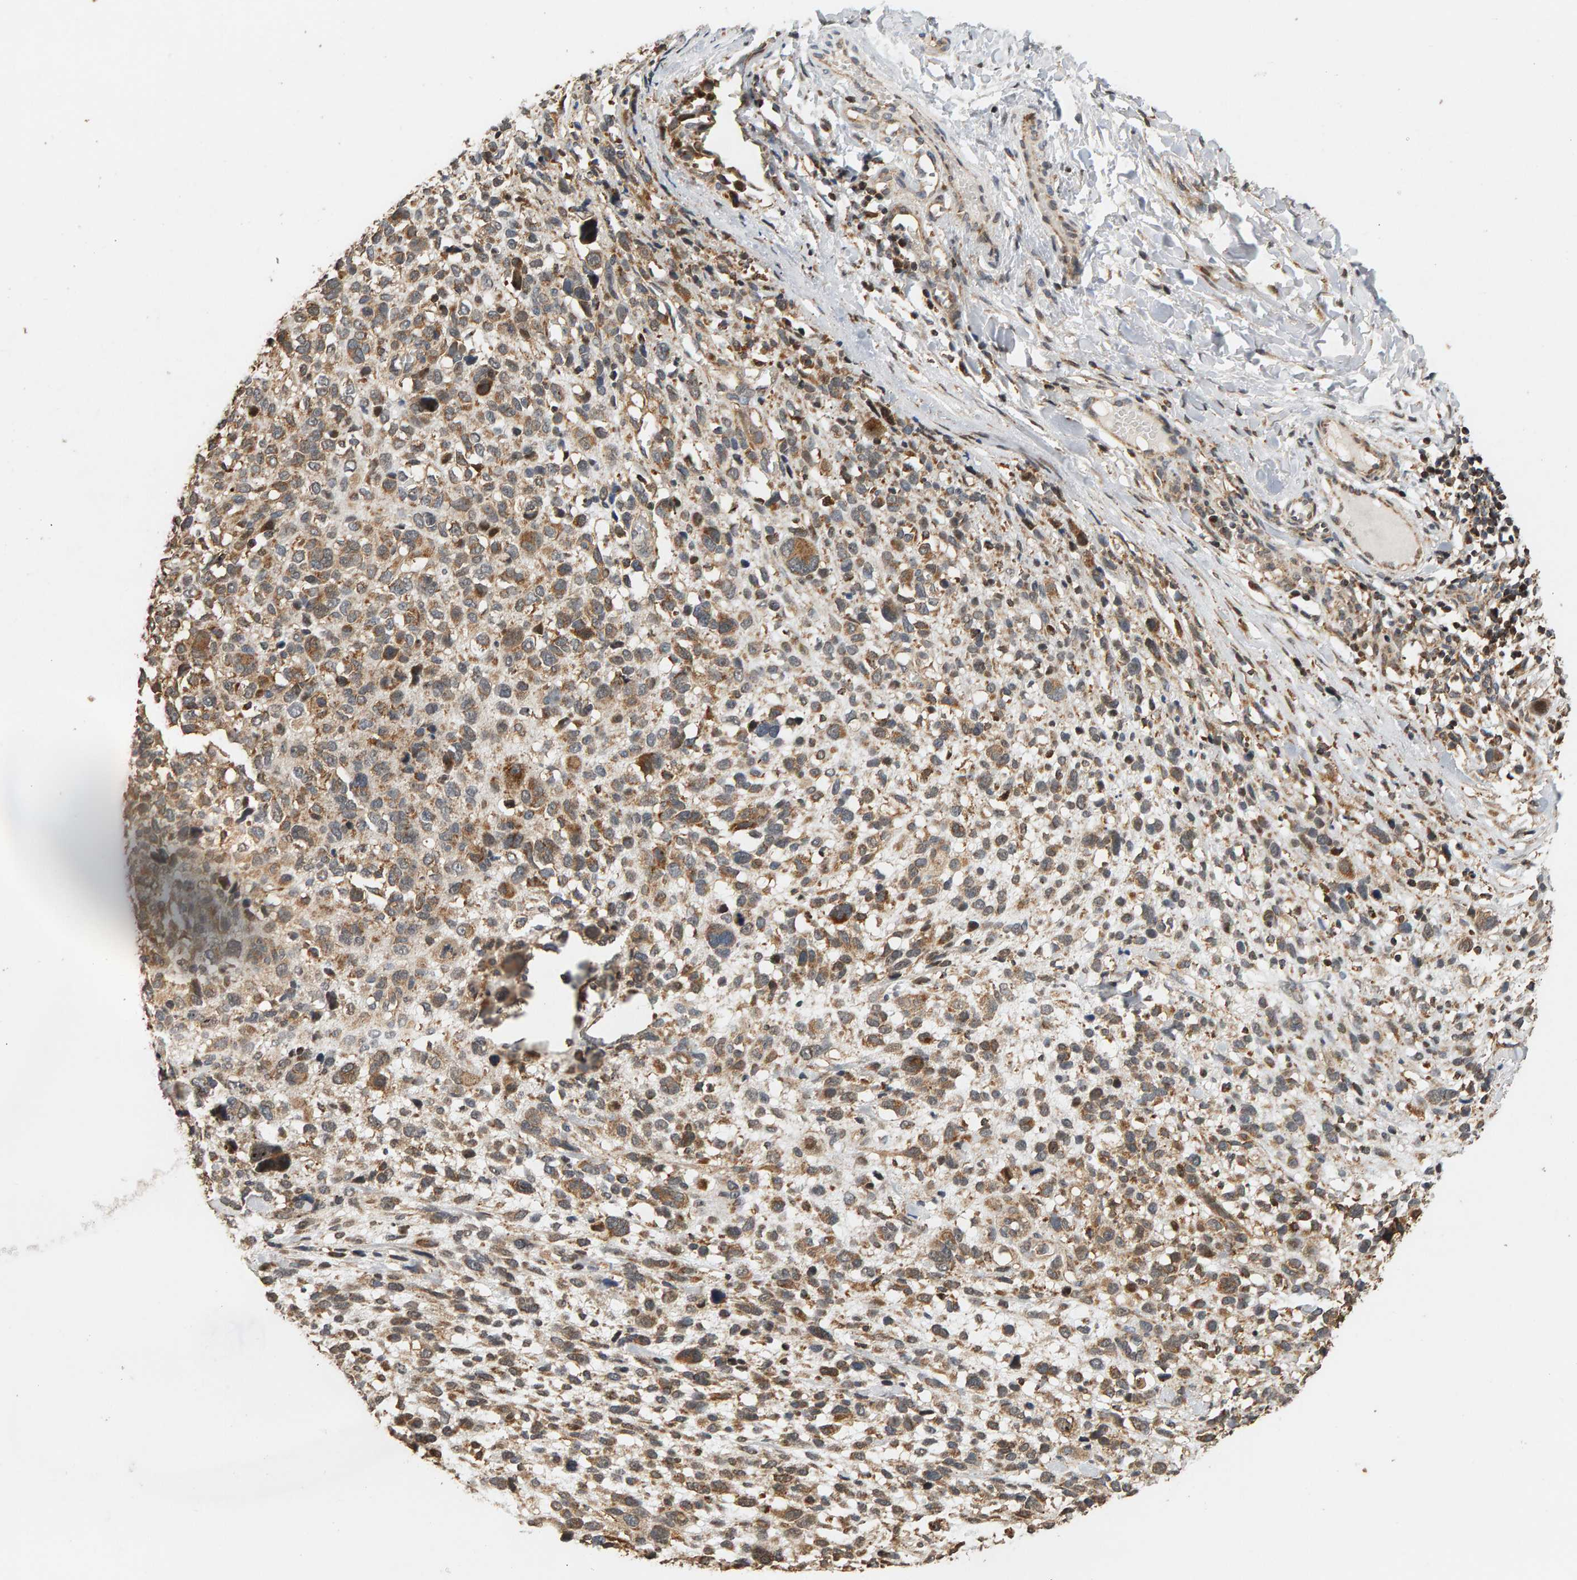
{"staining": {"intensity": "moderate", "quantity": ">75%", "location": "cytoplasmic/membranous"}, "tissue": "melanoma", "cell_type": "Tumor cells", "image_type": "cancer", "snomed": [{"axis": "morphology", "description": "Malignant melanoma, NOS"}, {"axis": "topography", "description": "Skin"}], "caption": "Immunohistochemistry photomicrograph of neoplastic tissue: melanoma stained using IHC demonstrates medium levels of moderate protein expression localized specifically in the cytoplasmic/membranous of tumor cells, appearing as a cytoplasmic/membranous brown color.", "gene": "GSTK1", "patient": {"sex": "female", "age": 55}}